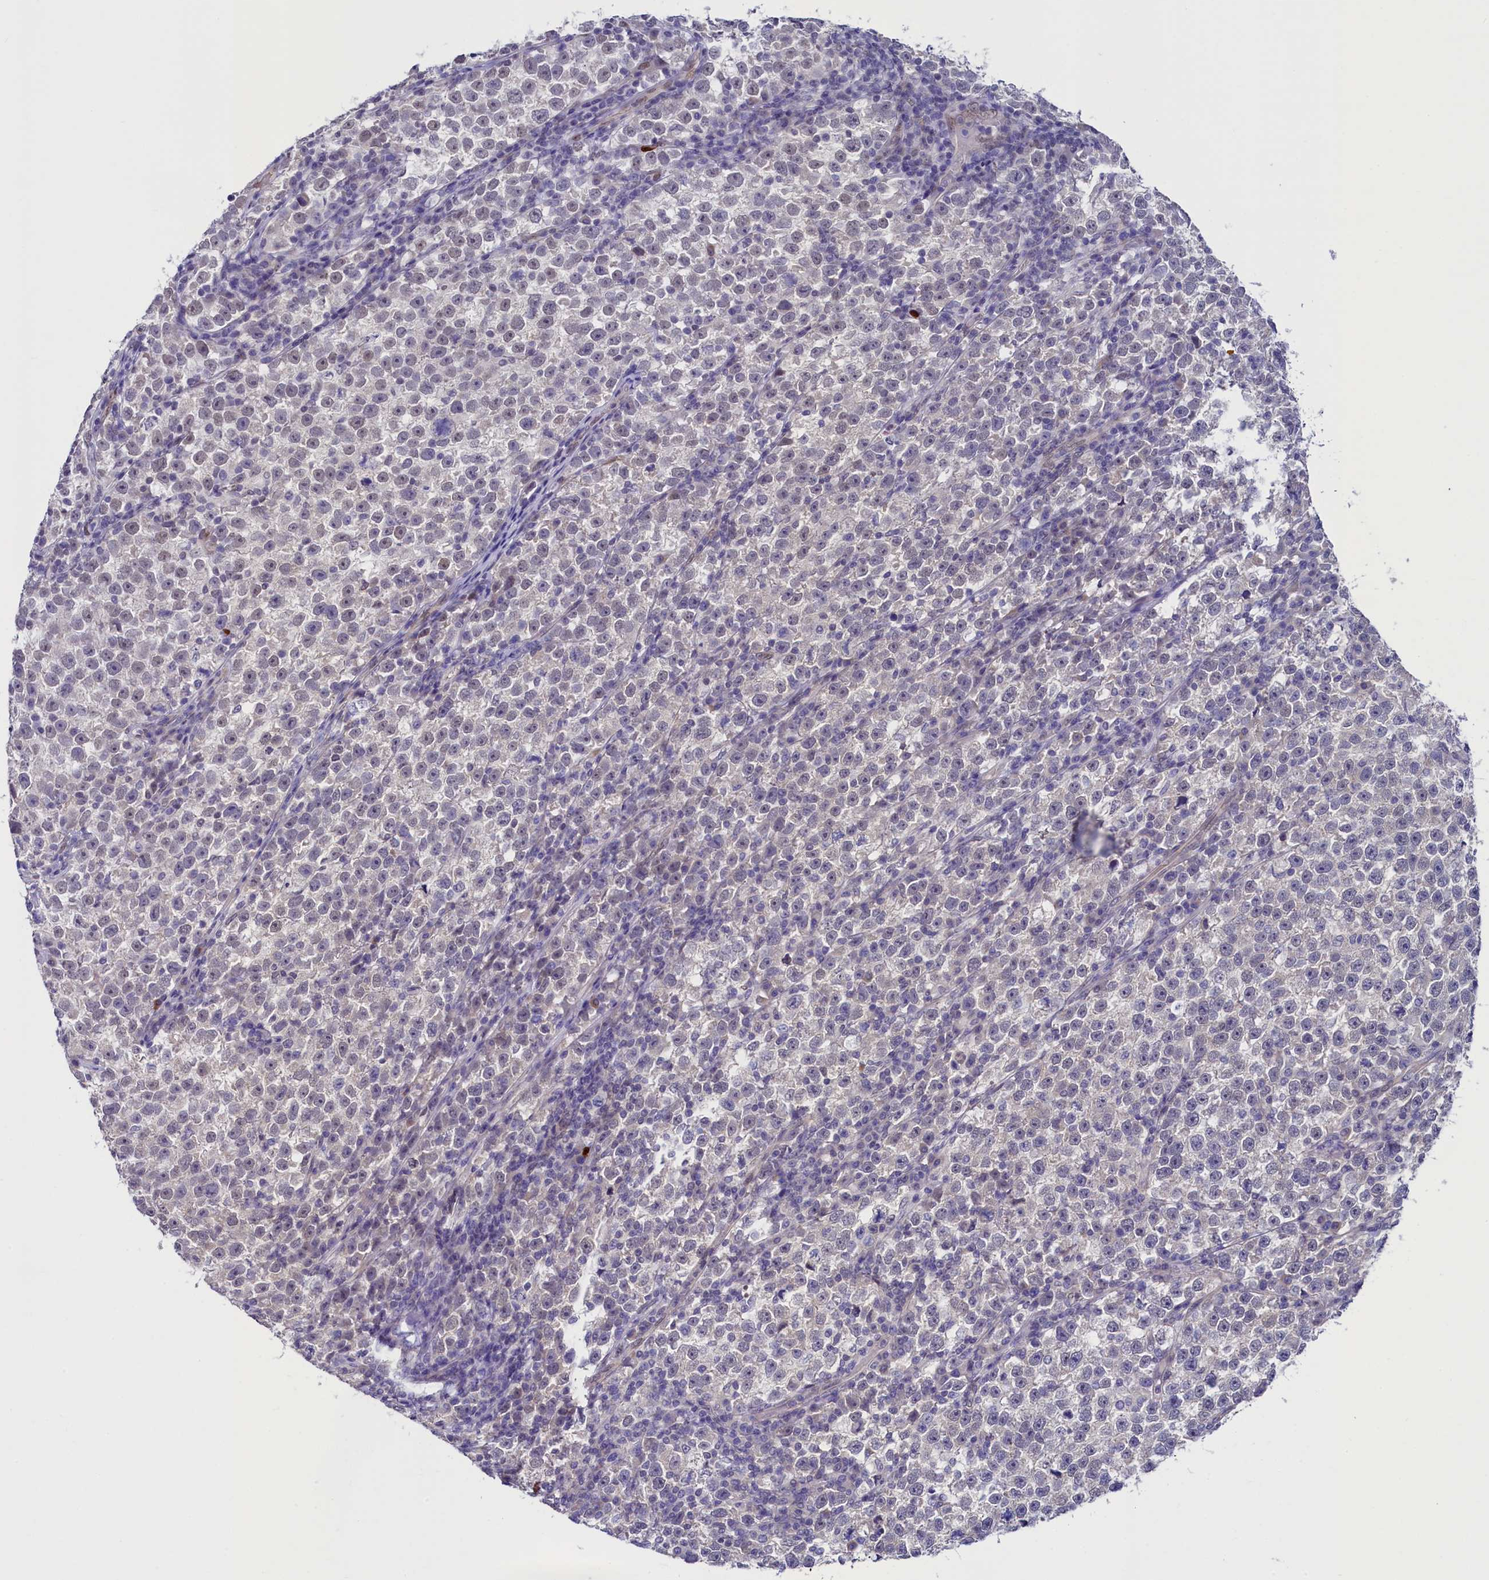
{"staining": {"intensity": "weak", "quantity": "25%-75%", "location": "nuclear"}, "tissue": "testis cancer", "cell_type": "Tumor cells", "image_type": "cancer", "snomed": [{"axis": "morphology", "description": "Normal tissue, NOS"}, {"axis": "morphology", "description": "Seminoma, NOS"}, {"axis": "topography", "description": "Testis"}], "caption": "Weak nuclear protein positivity is present in approximately 25%-75% of tumor cells in seminoma (testis).", "gene": "FLYWCH2", "patient": {"sex": "male", "age": 43}}